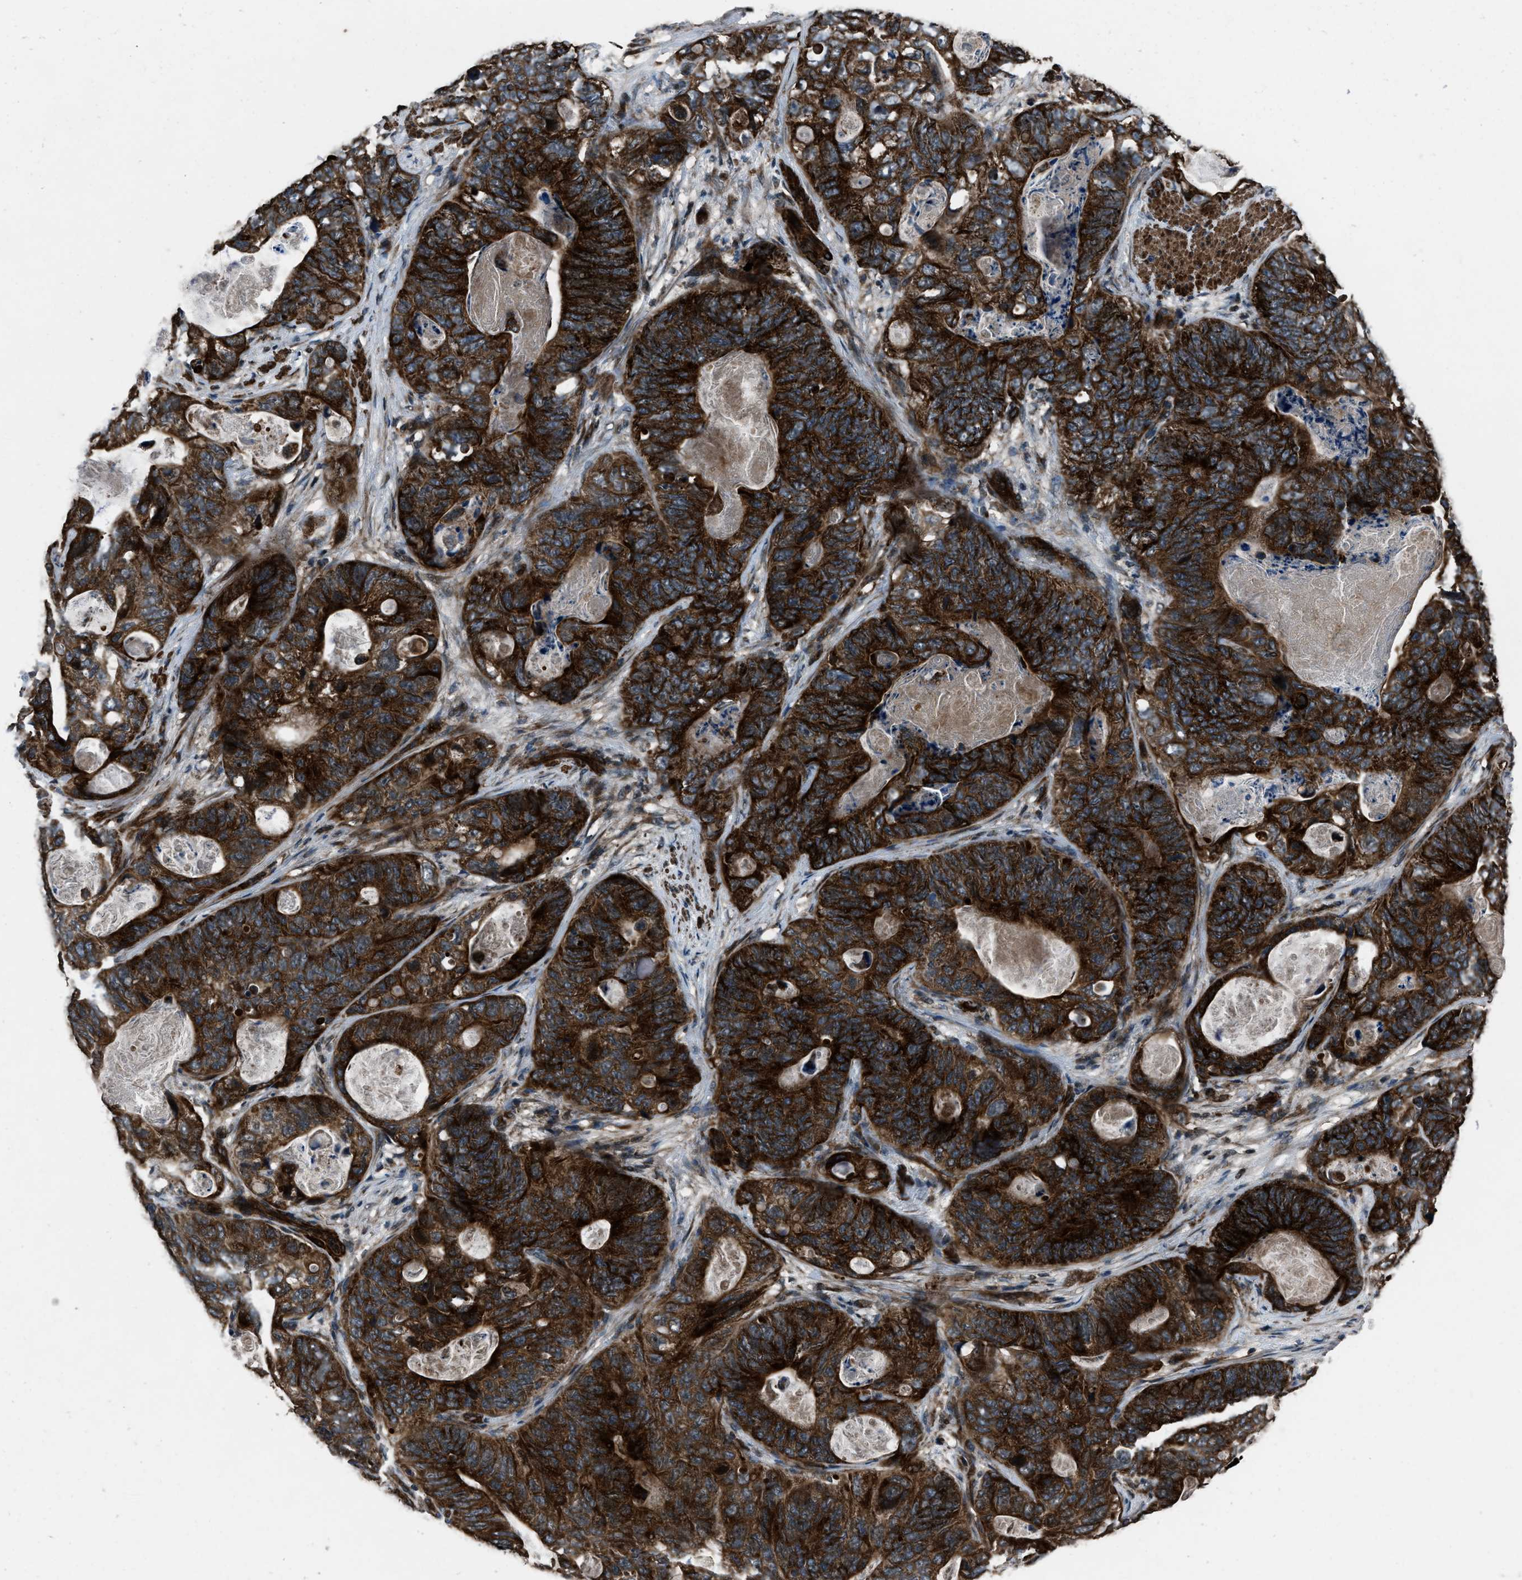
{"staining": {"intensity": "strong", "quantity": ">75%", "location": "cytoplasmic/membranous"}, "tissue": "stomach cancer", "cell_type": "Tumor cells", "image_type": "cancer", "snomed": [{"axis": "morphology", "description": "Adenocarcinoma, NOS"}, {"axis": "topography", "description": "Stomach"}], "caption": "A brown stain highlights strong cytoplasmic/membranous positivity of a protein in stomach cancer (adenocarcinoma) tumor cells.", "gene": "IRAK4", "patient": {"sex": "female", "age": 89}}